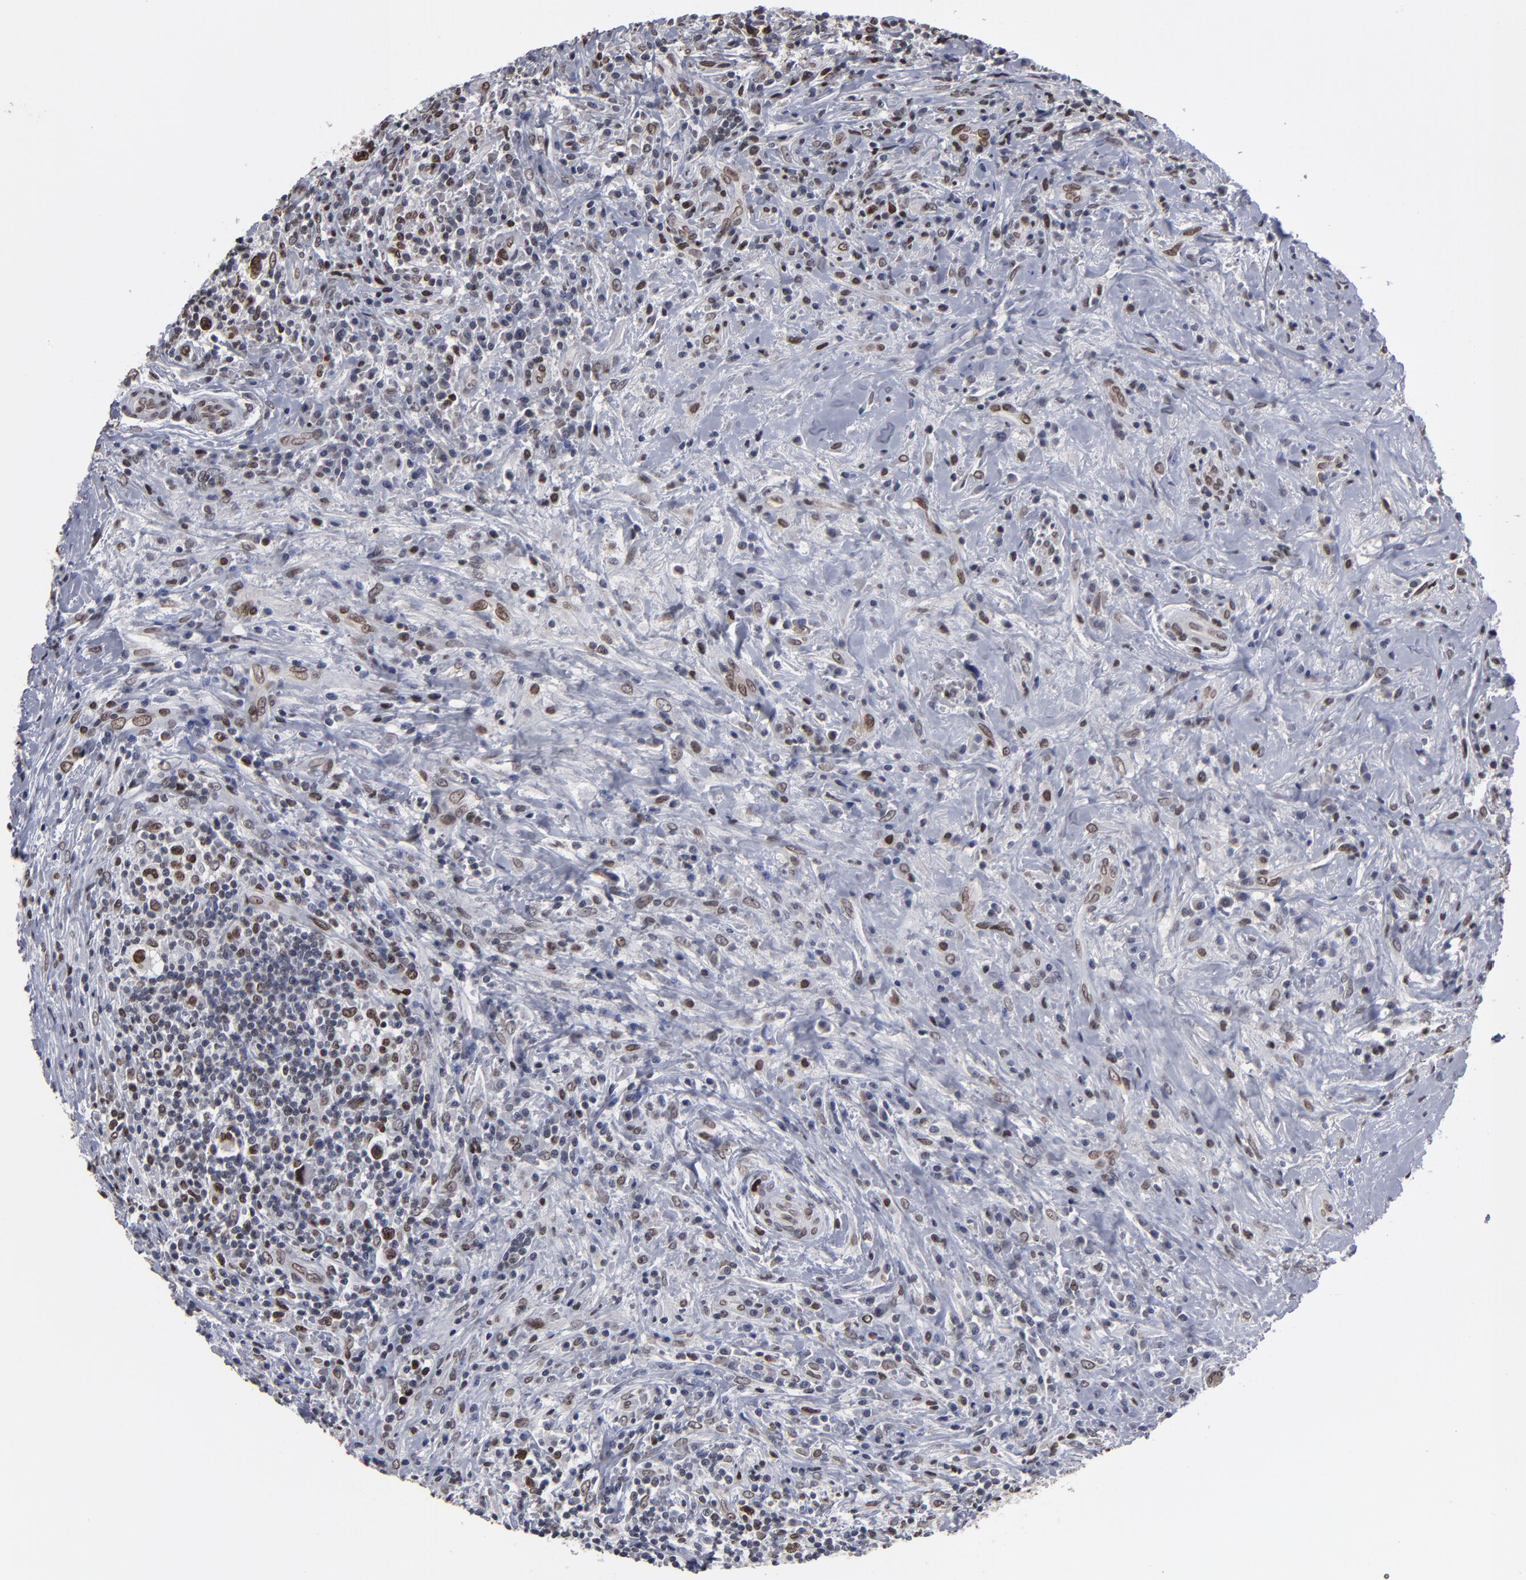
{"staining": {"intensity": "weak", "quantity": "<25%", "location": "nuclear"}, "tissue": "lymphoma", "cell_type": "Tumor cells", "image_type": "cancer", "snomed": [{"axis": "morphology", "description": "Hodgkin's disease, NOS"}, {"axis": "topography", "description": "Lymph node"}], "caption": "The micrograph exhibits no staining of tumor cells in Hodgkin's disease.", "gene": "BAZ1A", "patient": {"sex": "female", "age": 25}}